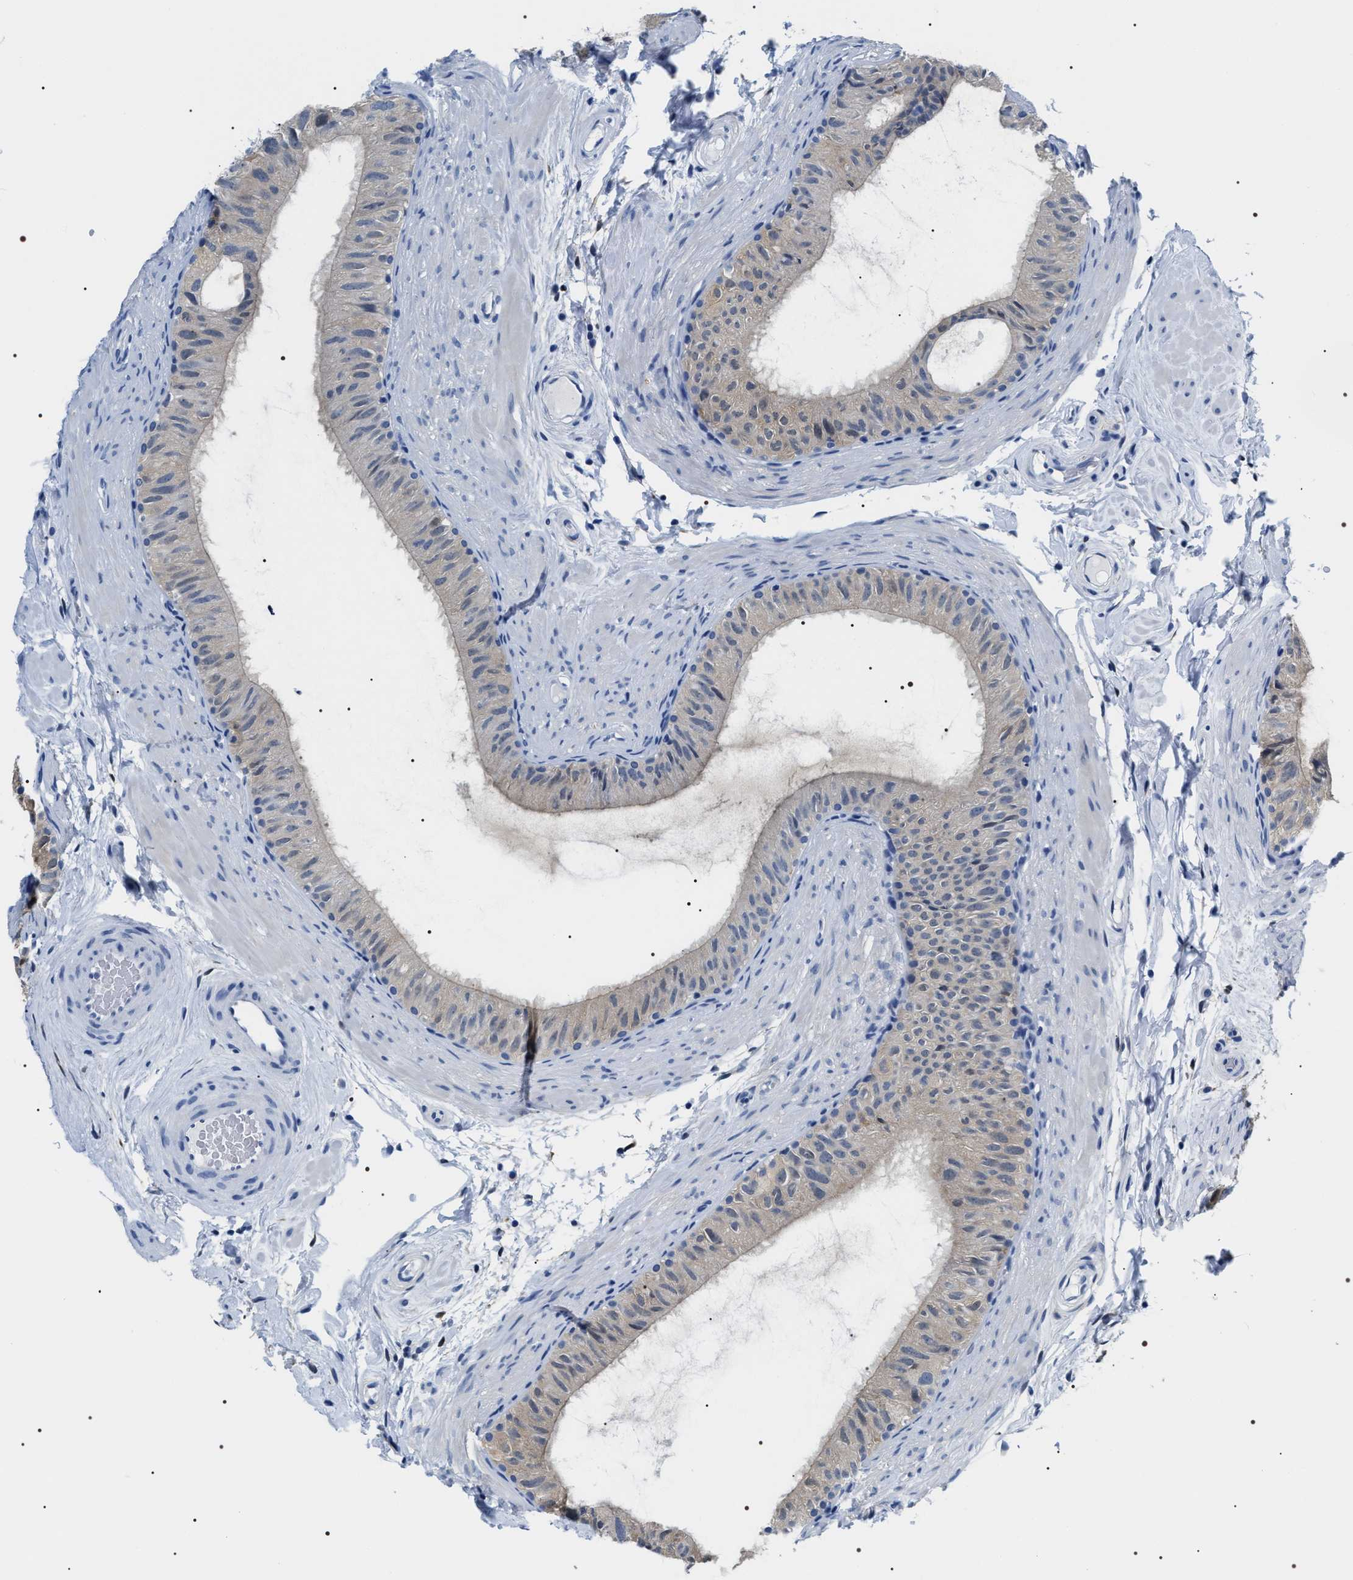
{"staining": {"intensity": "negative", "quantity": "none", "location": "none"}, "tissue": "epididymis", "cell_type": "Glandular cells", "image_type": "normal", "snomed": [{"axis": "morphology", "description": "Normal tissue, NOS"}, {"axis": "topography", "description": "Epididymis"}], "caption": "This is an IHC micrograph of benign epididymis. There is no staining in glandular cells.", "gene": "ADH4", "patient": {"sex": "male", "age": 34}}